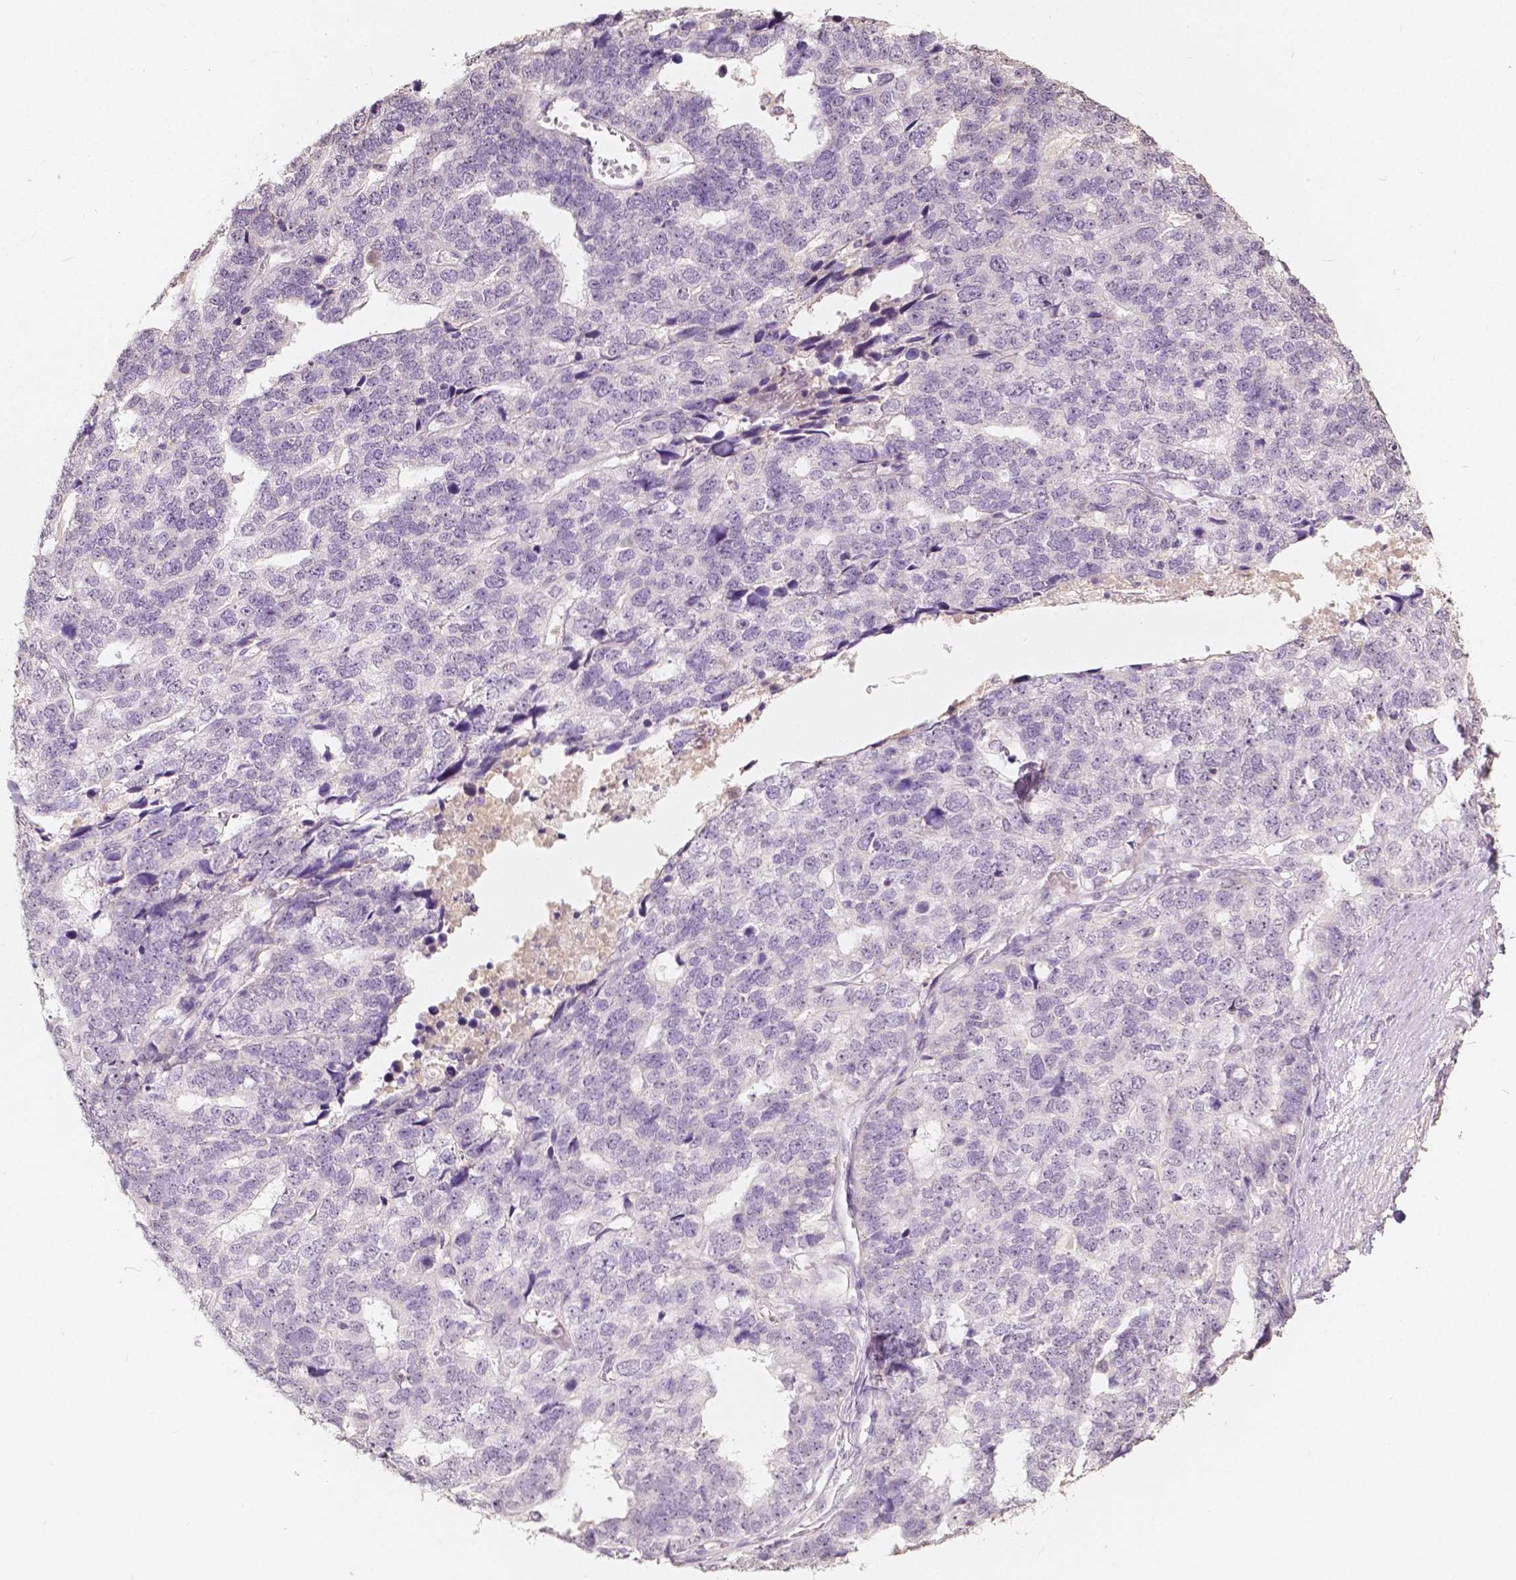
{"staining": {"intensity": "negative", "quantity": "none", "location": "none"}, "tissue": "stomach cancer", "cell_type": "Tumor cells", "image_type": "cancer", "snomed": [{"axis": "morphology", "description": "Adenocarcinoma, NOS"}, {"axis": "topography", "description": "Stomach"}], "caption": "This is a photomicrograph of IHC staining of adenocarcinoma (stomach), which shows no expression in tumor cells. (Immunohistochemistry, brightfield microscopy, high magnification).", "gene": "SOX15", "patient": {"sex": "male", "age": 69}}